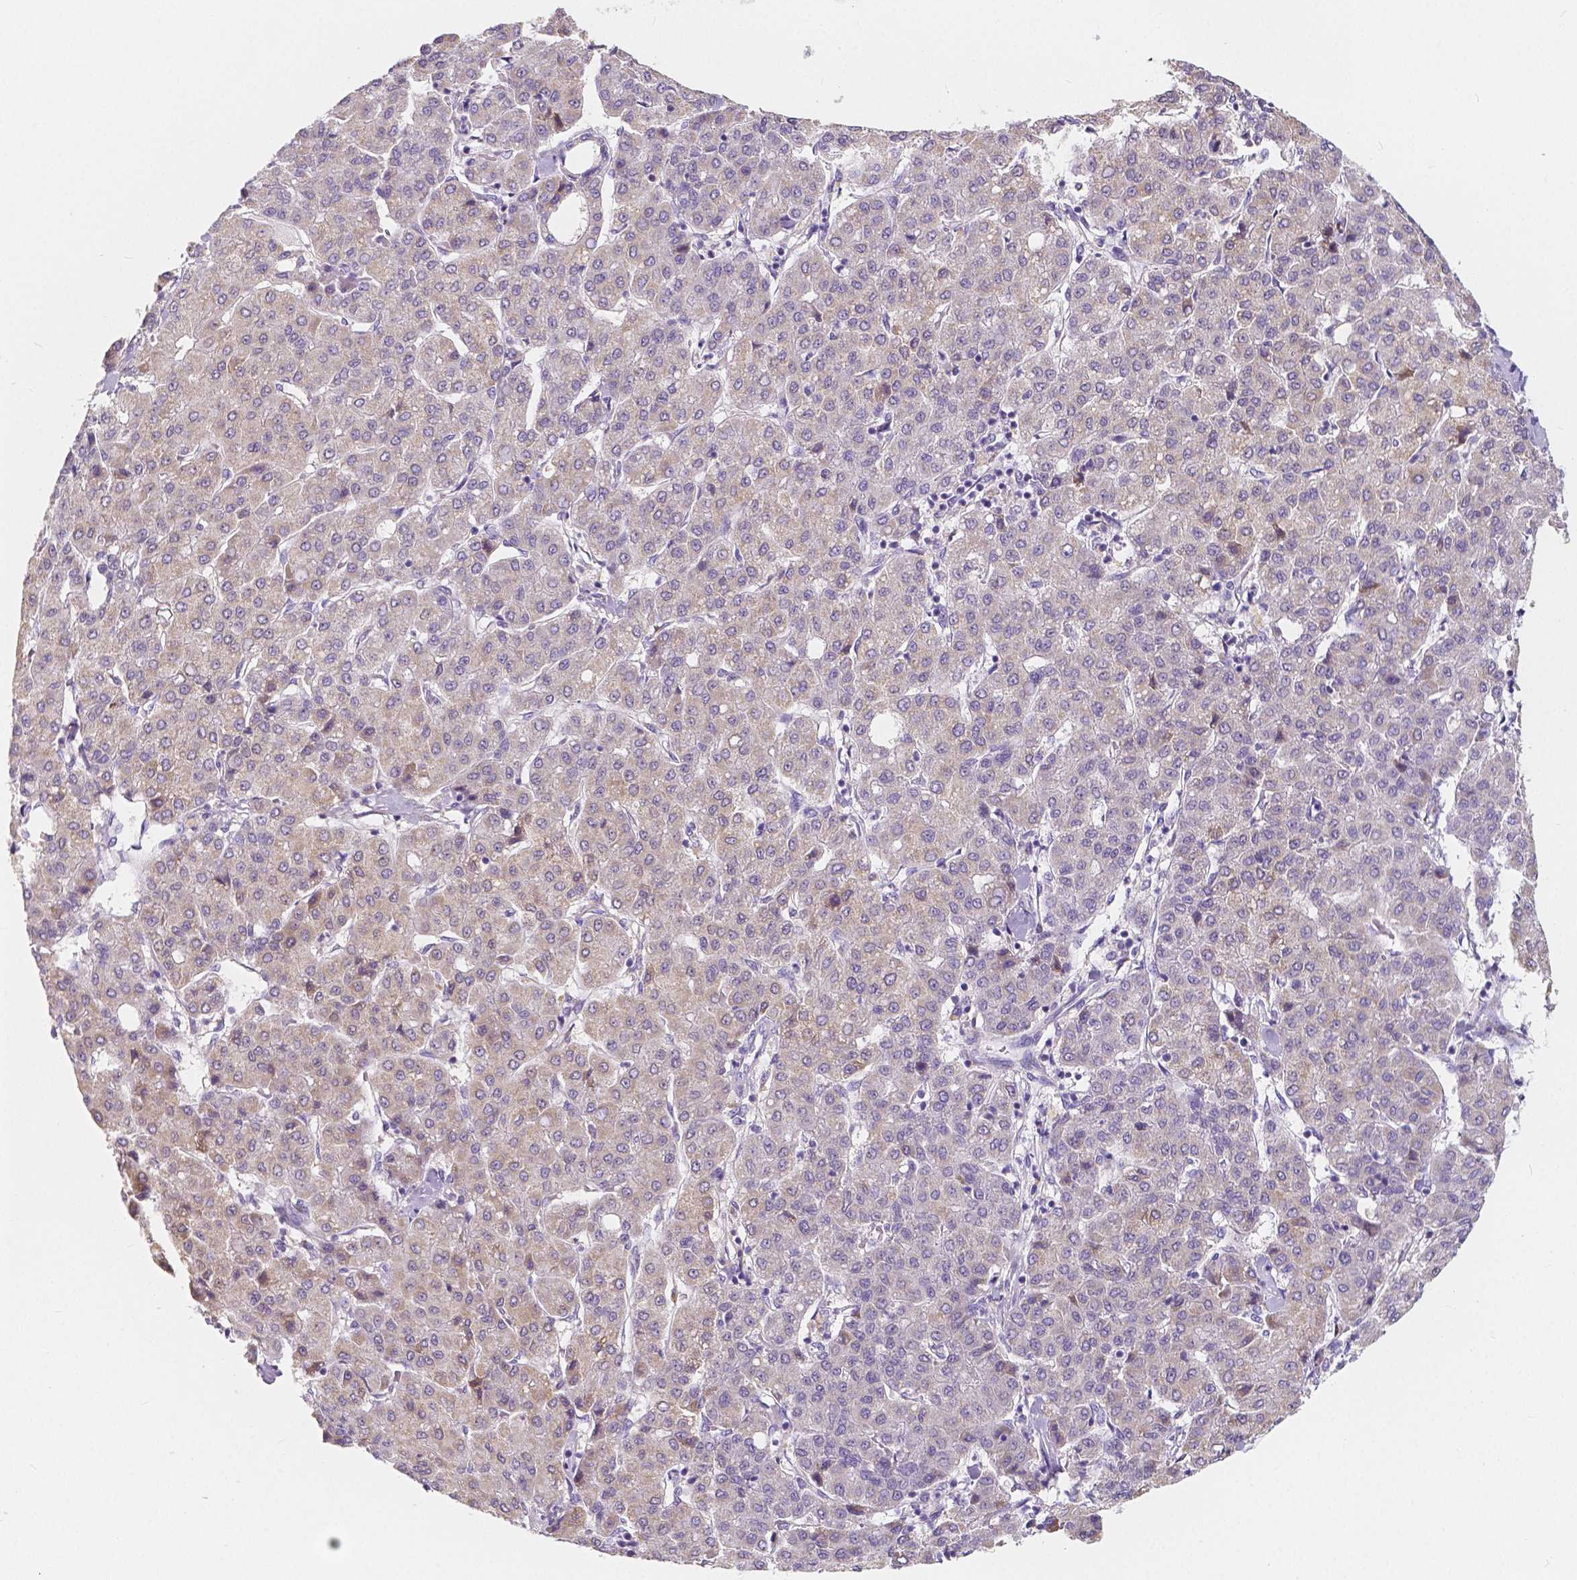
{"staining": {"intensity": "weak", "quantity": "<25%", "location": "cytoplasmic/membranous"}, "tissue": "liver cancer", "cell_type": "Tumor cells", "image_type": "cancer", "snomed": [{"axis": "morphology", "description": "Carcinoma, Hepatocellular, NOS"}, {"axis": "topography", "description": "Liver"}], "caption": "This is a micrograph of immunohistochemistry staining of liver cancer (hepatocellular carcinoma), which shows no expression in tumor cells. The staining was performed using DAB (3,3'-diaminobenzidine) to visualize the protein expression in brown, while the nuclei were stained in blue with hematoxylin (Magnification: 20x).", "gene": "RNF186", "patient": {"sex": "male", "age": 65}}